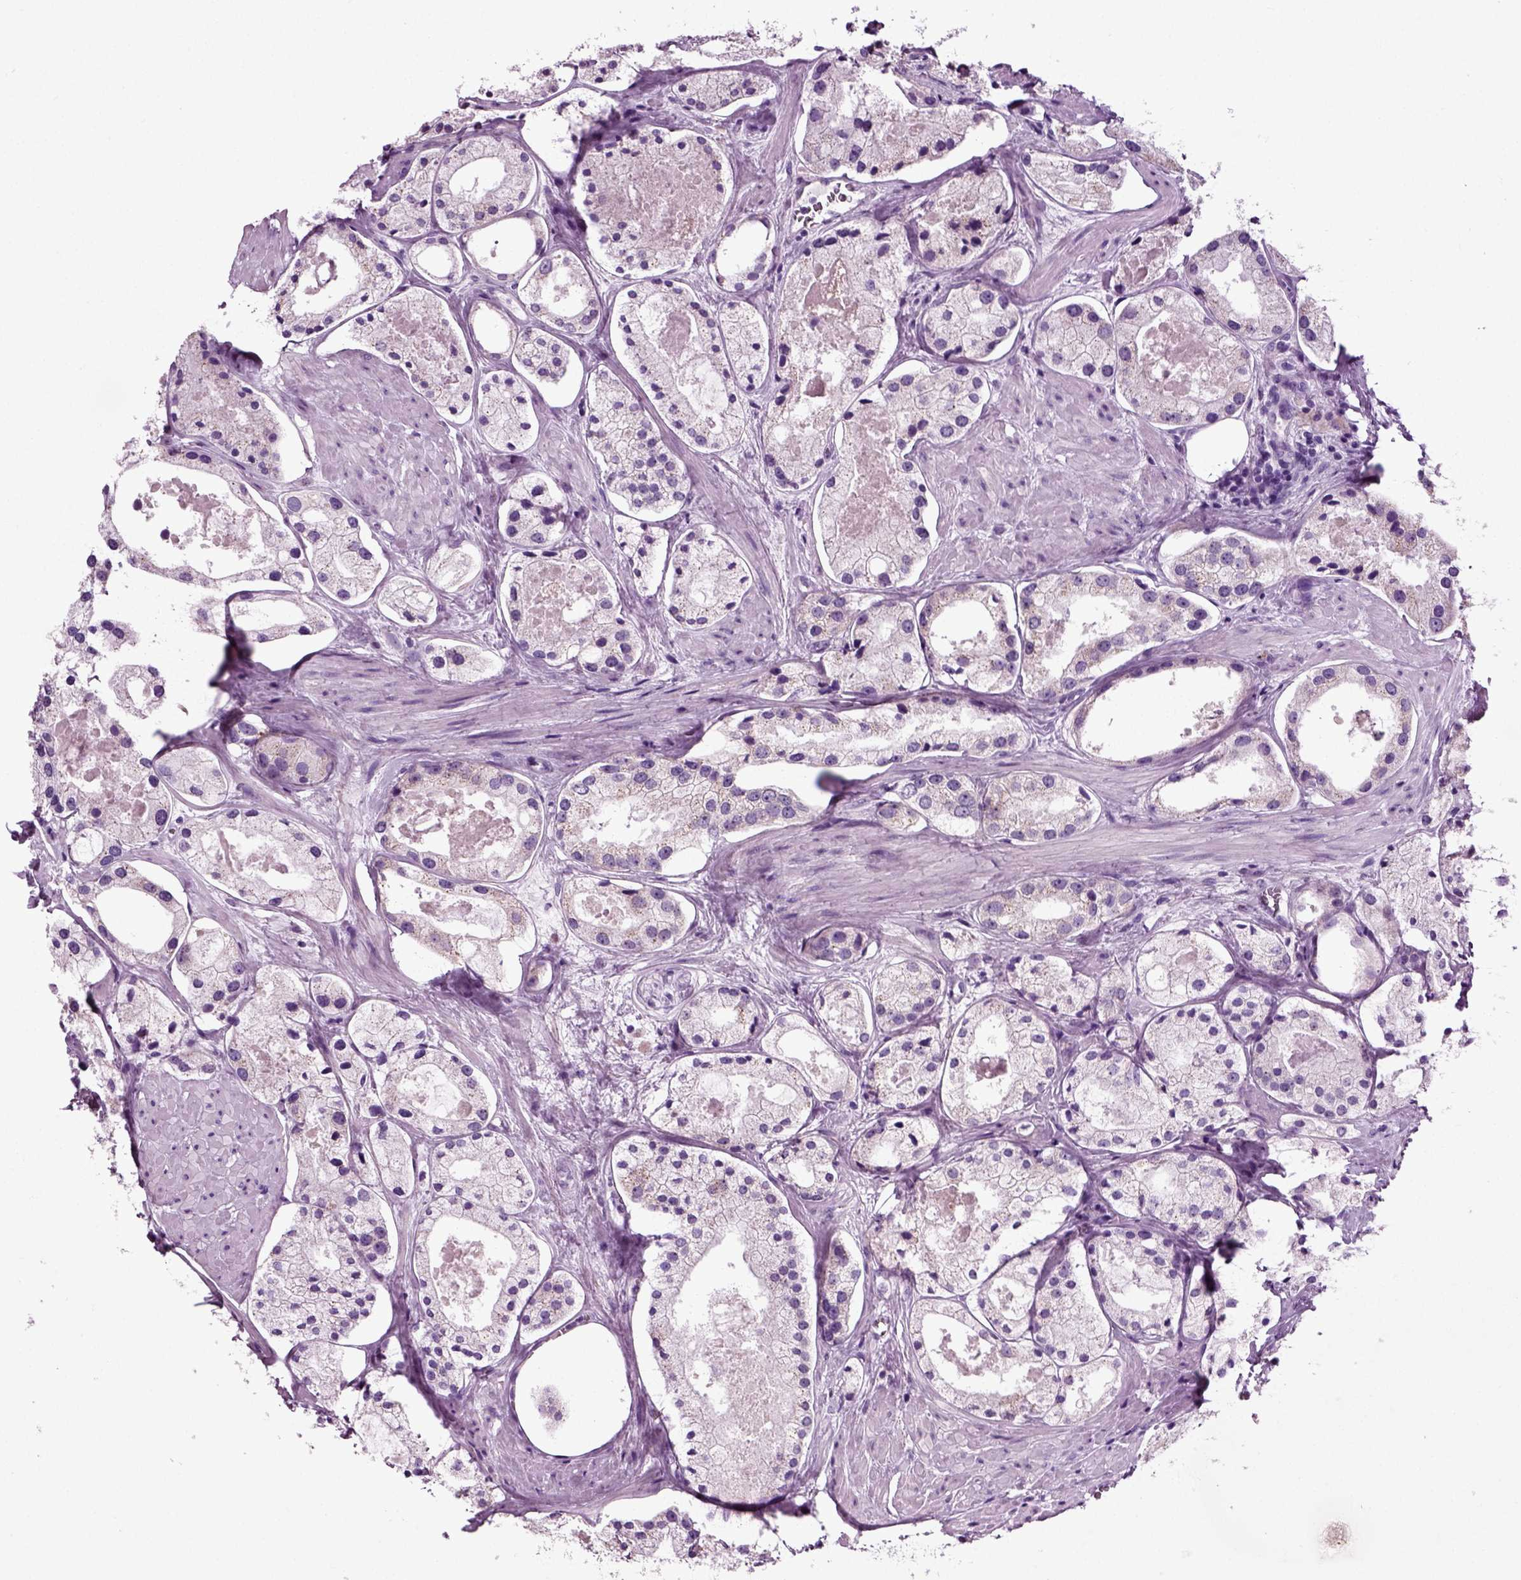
{"staining": {"intensity": "negative", "quantity": "none", "location": "none"}, "tissue": "prostate cancer", "cell_type": "Tumor cells", "image_type": "cancer", "snomed": [{"axis": "morphology", "description": "Adenocarcinoma, NOS"}, {"axis": "morphology", "description": "Adenocarcinoma, High grade"}, {"axis": "topography", "description": "Prostate"}], "caption": "This micrograph is of prostate cancer stained with IHC to label a protein in brown with the nuclei are counter-stained blue. There is no positivity in tumor cells.", "gene": "DNAH10", "patient": {"sex": "male", "age": 64}}